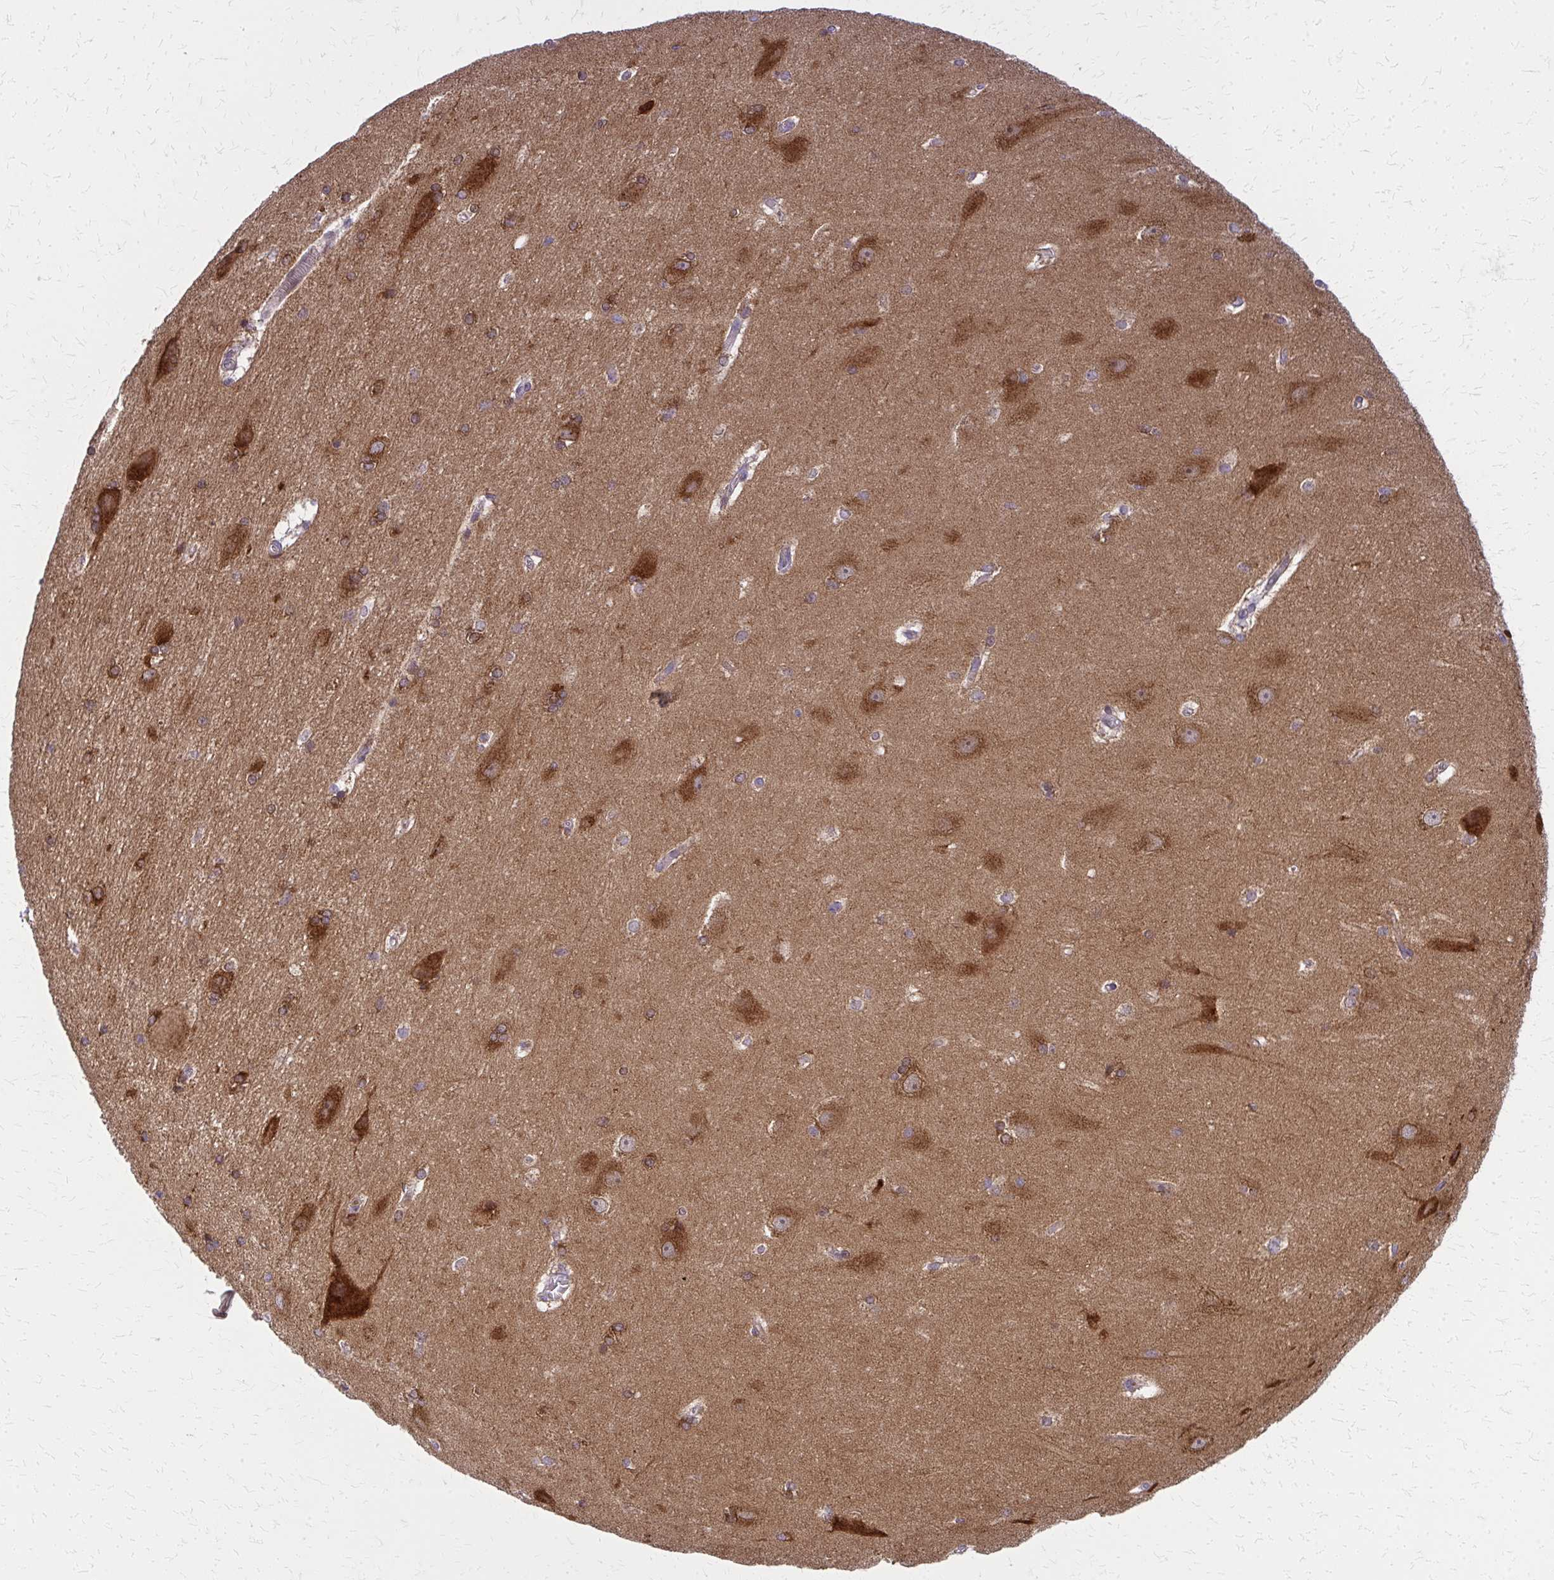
{"staining": {"intensity": "moderate", "quantity": ">75%", "location": "cytoplasmic/membranous"}, "tissue": "hippocampus", "cell_type": "Glial cells", "image_type": "normal", "snomed": [{"axis": "morphology", "description": "Normal tissue, NOS"}, {"axis": "topography", "description": "Cerebral cortex"}, {"axis": "topography", "description": "Hippocampus"}], "caption": "This is an image of IHC staining of normal hippocampus, which shows moderate positivity in the cytoplasmic/membranous of glial cells.", "gene": "MCCC1", "patient": {"sex": "female", "age": 19}}